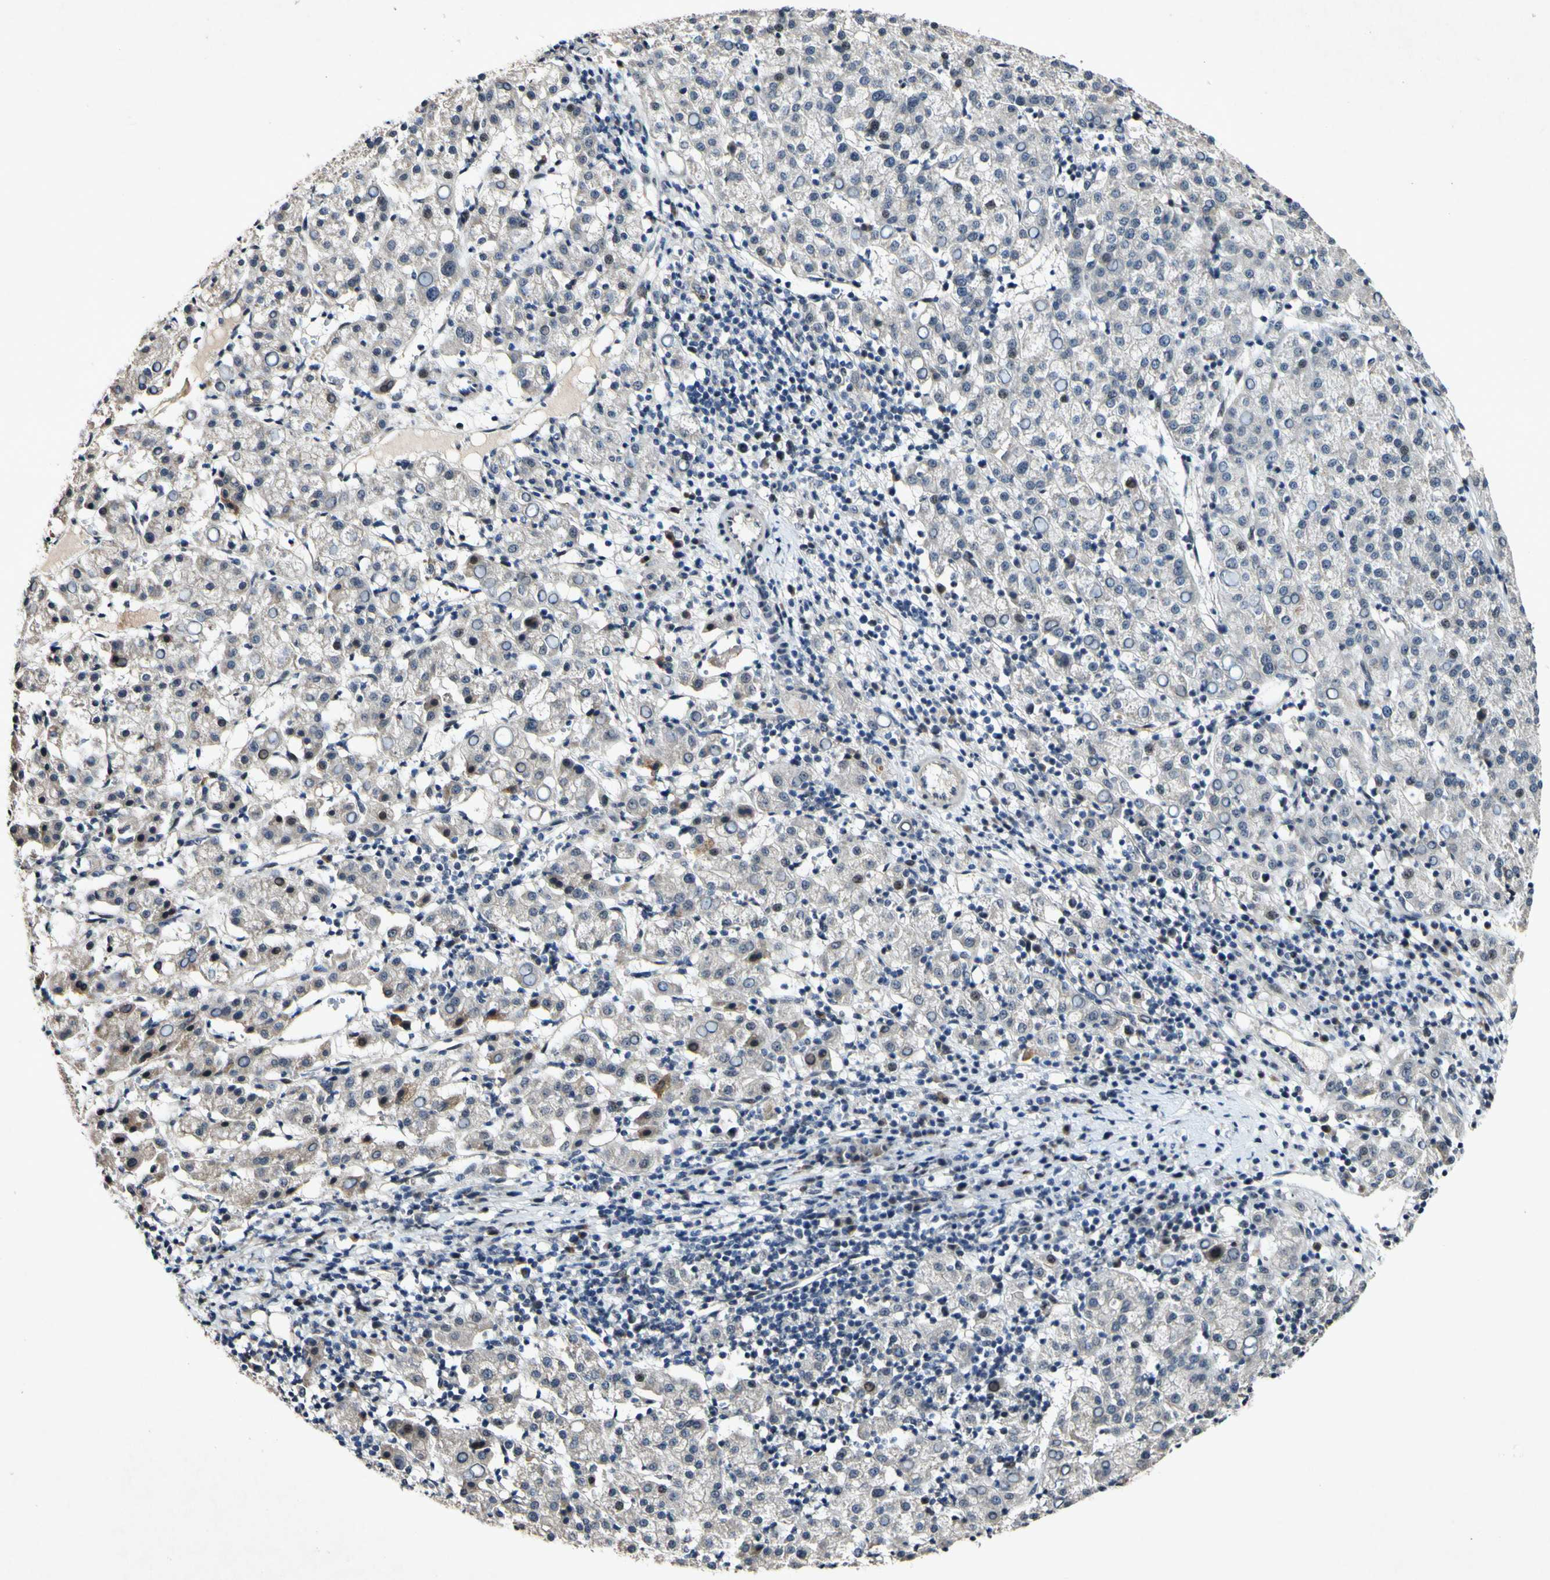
{"staining": {"intensity": "negative", "quantity": "none", "location": "none"}, "tissue": "liver cancer", "cell_type": "Tumor cells", "image_type": "cancer", "snomed": [{"axis": "morphology", "description": "Carcinoma, Hepatocellular, NOS"}, {"axis": "topography", "description": "Liver"}], "caption": "Photomicrograph shows no protein expression in tumor cells of liver cancer (hepatocellular carcinoma) tissue.", "gene": "POLR2F", "patient": {"sex": "female", "age": 58}}